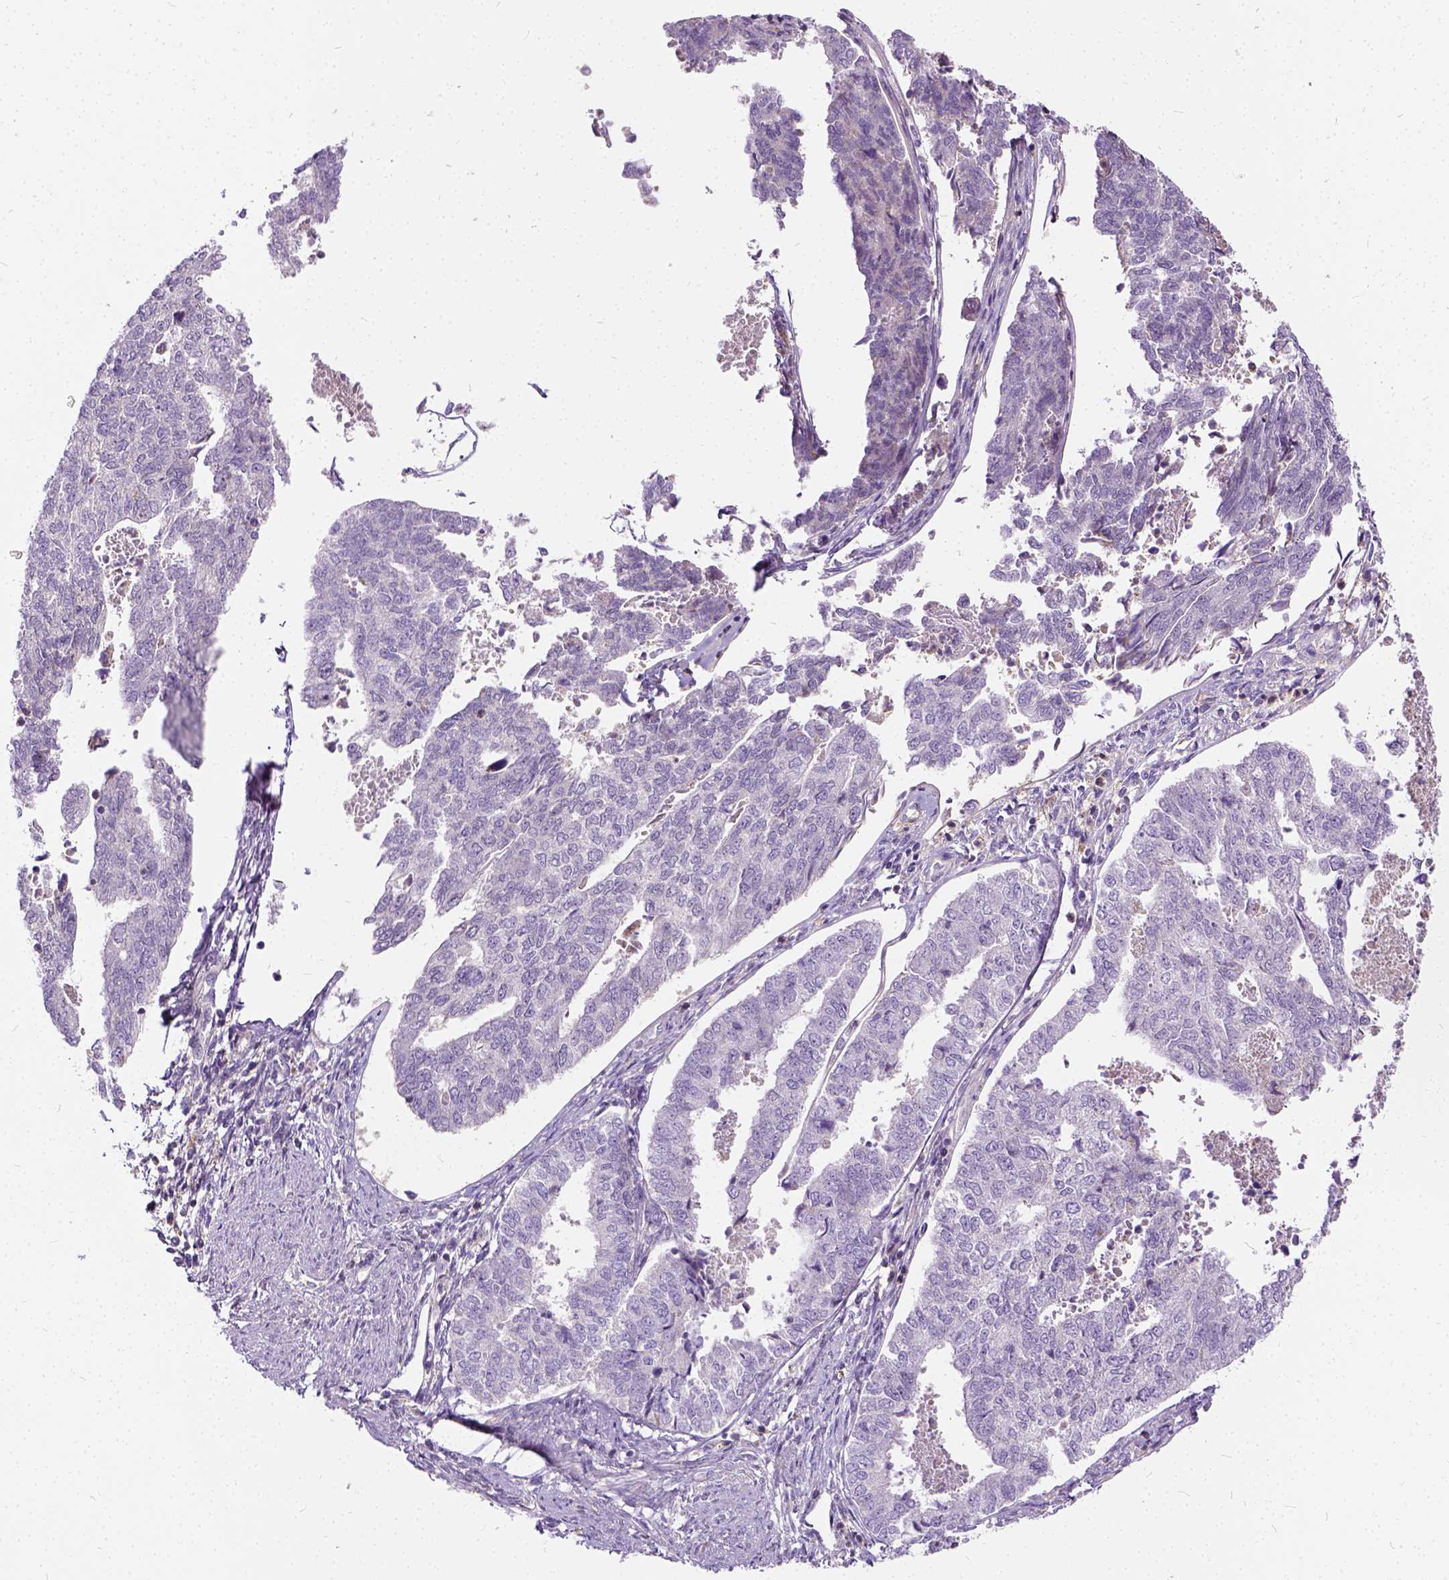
{"staining": {"intensity": "negative", "quantity": "none", "location": "none"}, "tissue": "endometrial cancer", "cell_type": "Tumor cells", "image_type": "cancer", "snomed": [{"axis": "morphology", "description": "Adenocarcinoma, NOS"}, {"axis": "topography", "description": "Endometrium"}], "caption": "The histopathology image exhibits no significant expression in tumor cells of endometrial cancer (adenocarcinoma).", "gene": "CADM4", "patient": {"sex": "female", "age": 73}}